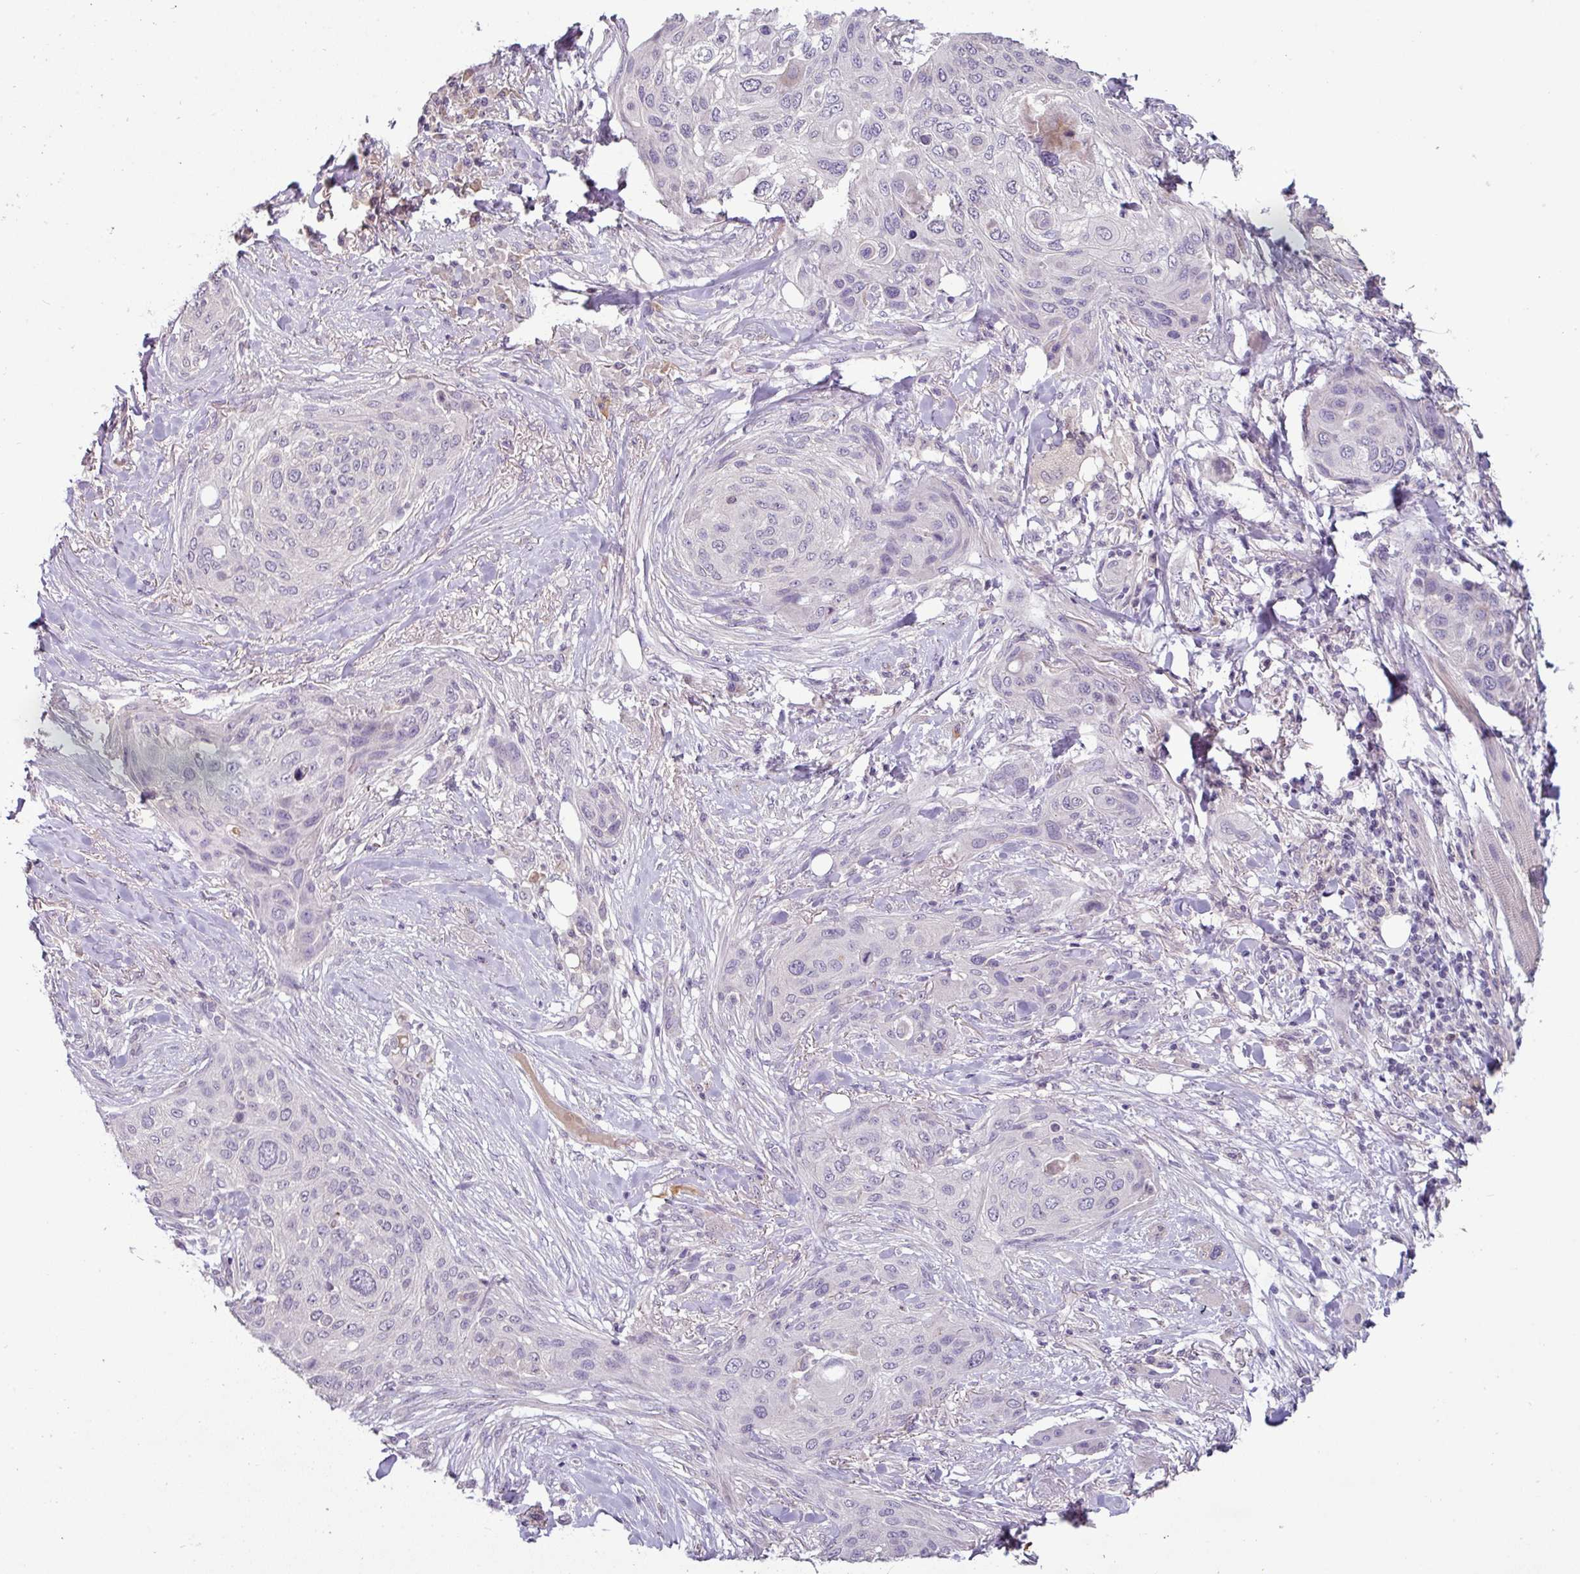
{"staining": {"intensity": "negative", "quantity": "none", "location": "none"}, "tissue": "skin cancer", "cell_type": "Tumor cells", "image_type": "cancer", "snomed": [{"axis": "morphology", "description": "Squamous cell carcinoma, NOS"}, {"axis": "topography", "description": "Skin"}], "caption": "The immunohistochemistry (IHC) image has no significant positivity in tumor cells of squamous cell carcinoma (skin) tissue.", "gene": "SLC5A10", "patient": {"sex": "female", "age": 87}}